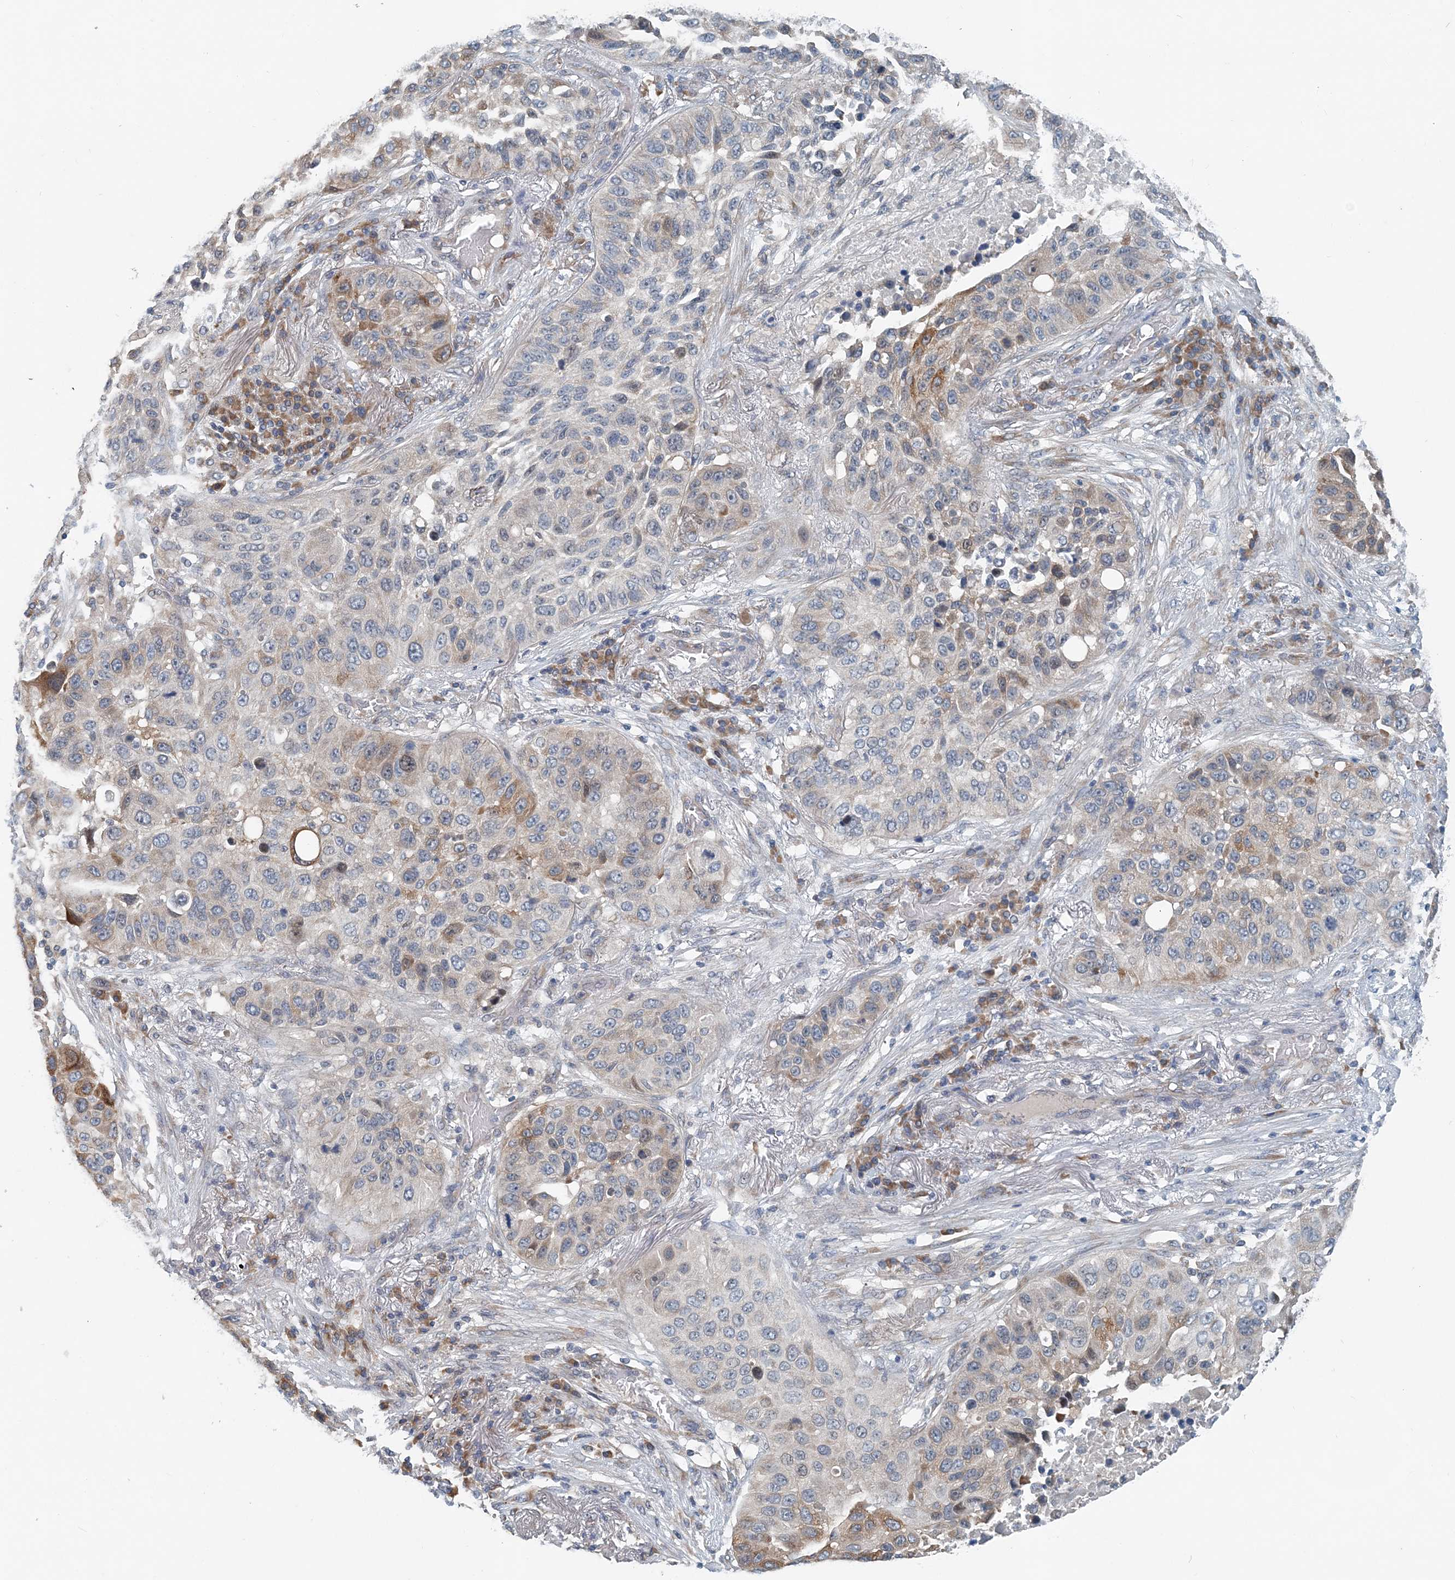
{"staining": {"intensity": "moderate", "quantity": "<25%", "location": "cytoplasmic/membranous"}, "tissue": "lung cancer", "cell_type": "Tumor cells", "image_type": "cancer", "snomed": [{"axis": "morphology", "description": "Squamous cell carcinoma, NOS"}, {"axis": "topography", "description": "Lung"}], "caption": "Immunohistochemistry (IHC) photomicrograph of human lung squamous cell carcinoma stained for a protein (brown), which reveals low levels of moderate cytoplasmic/membranous positivity in approximately <25% of tumor cells.", "gene": "EEF1A2", "patient": {"sex": "male", "age": 57}}